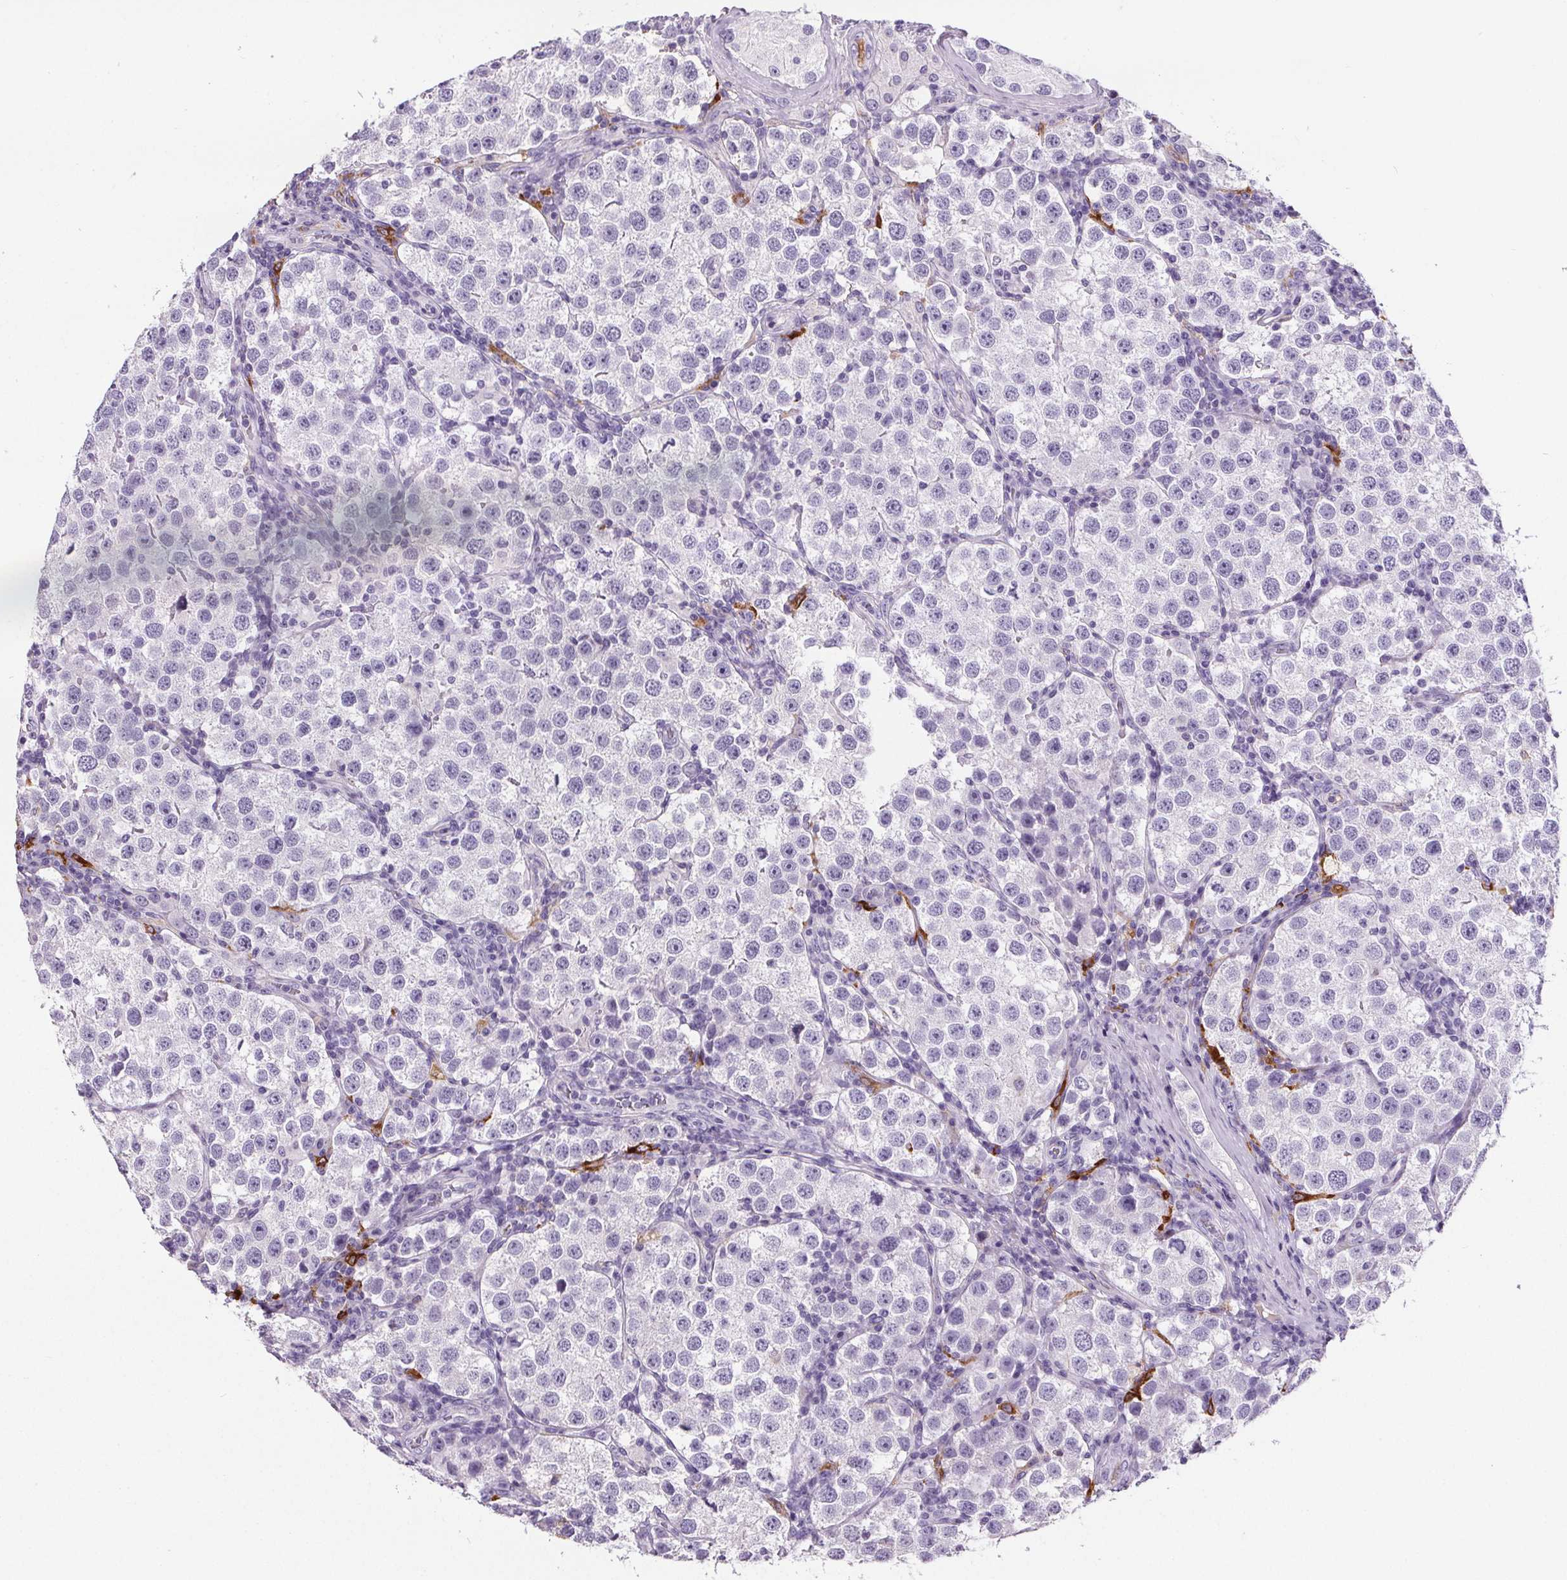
{"staining": {"intensity": "negative", "quantity": "none", "location": "none"}, "tissue": "testis cancer", "cell_type": "Tumor cells", "image_type": "cancer", "snomed": [{"axis": "morphology", "description": "Seminoma, NOS"}, {"axis": "topography", "description": "Testis"}], "caption": "Human testis cancer (seminoma) stained for a protein using IHC demonstrates no positivity in tumor cells.", "gene": "CD5L", "patient": {"sex": "male", "age": 37}}